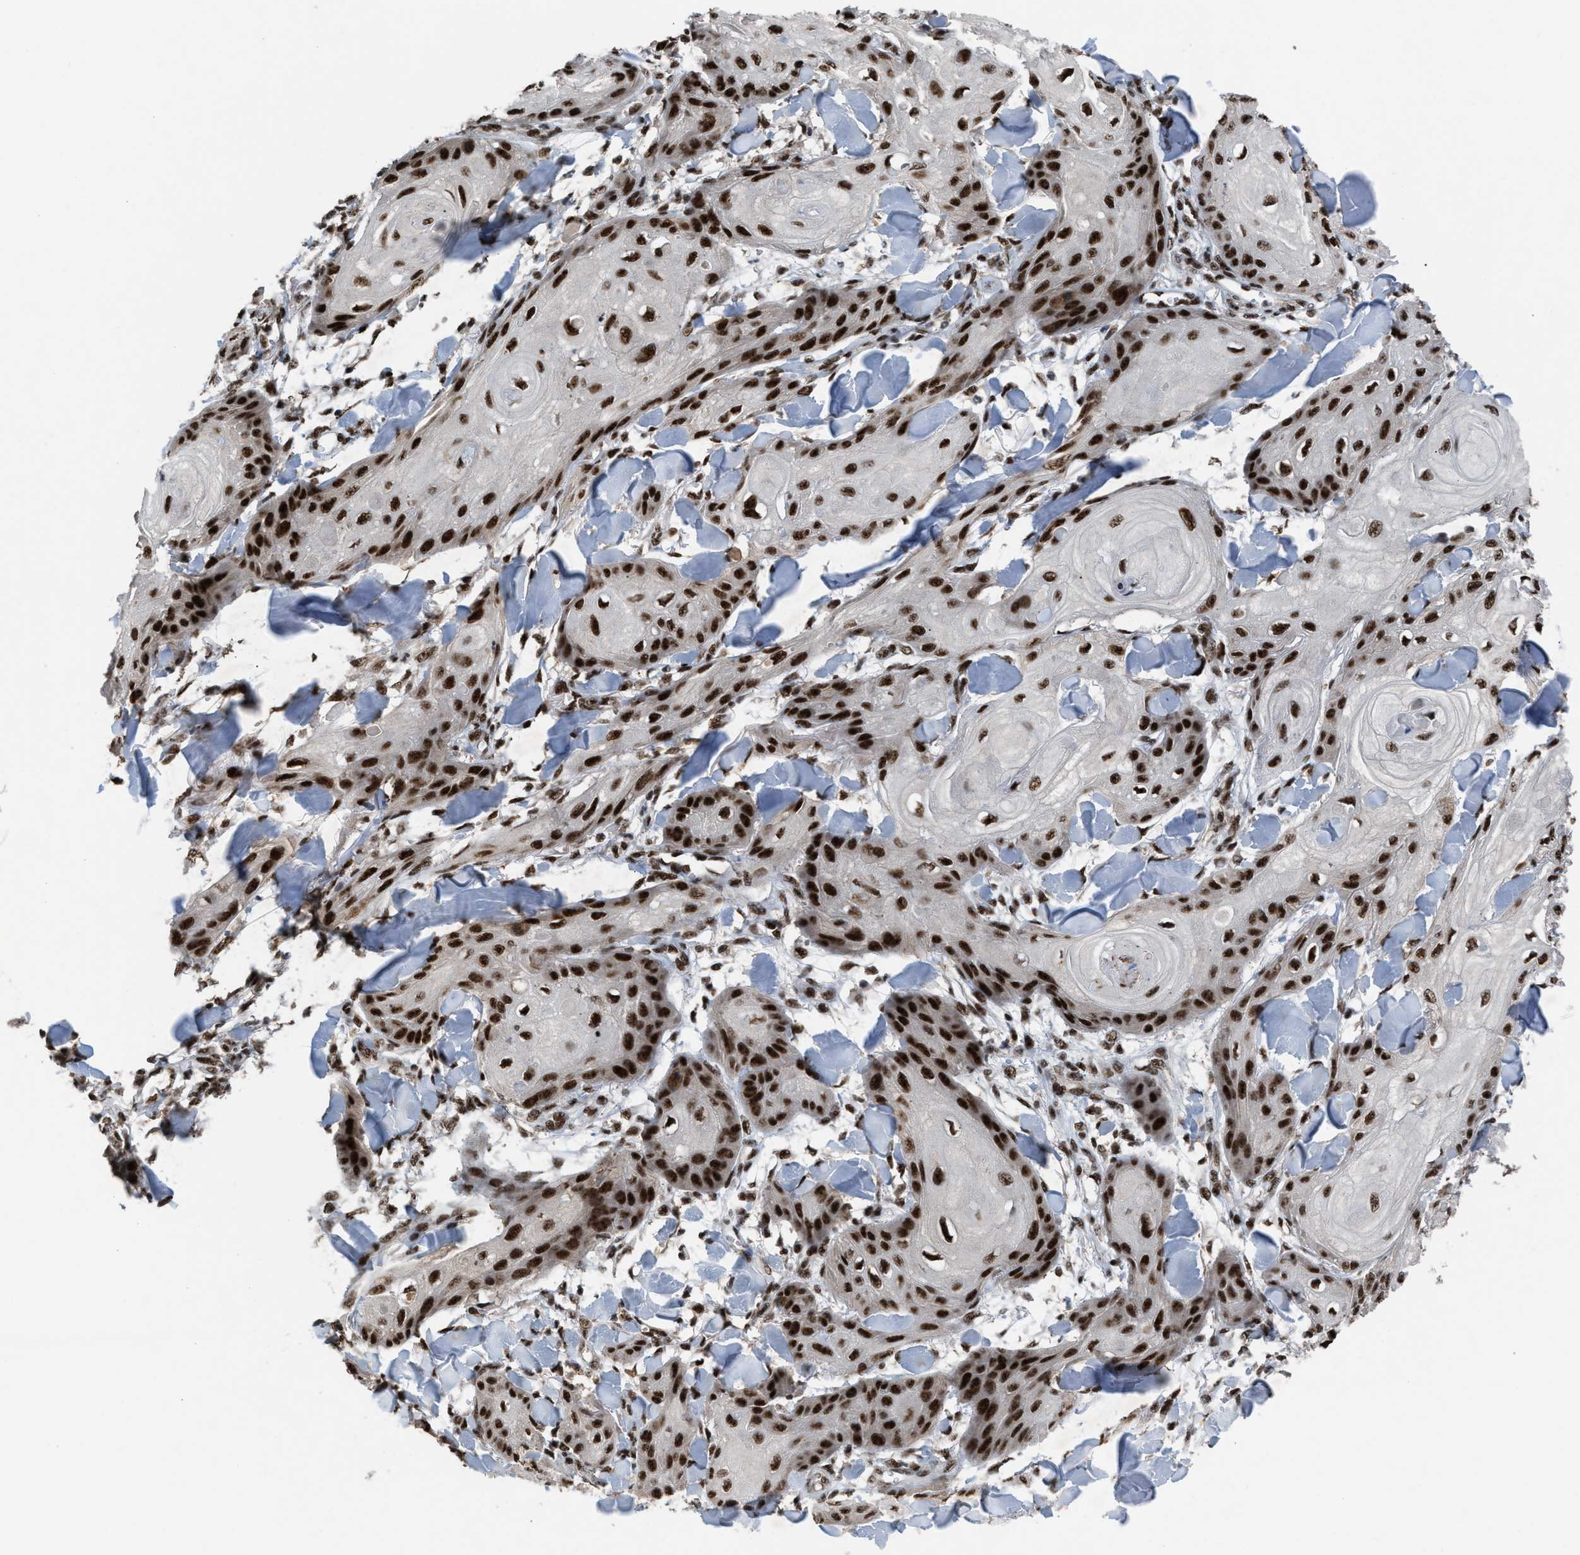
{"staining": {"intensity": "strong", "quantity": ">75%", "location": "nuclear"}, "tissue": "skin cancer", "cell_type": "Tumor cells", "image_type": "cancer", "snomed": [{"axis": "morphology", "description": "Squamous cell carcinoma, NOS"}, {"axis": "topography", "description": "Skin"}], "caption": "The histopathology image demonstrates immunohistochemical staining of skin cancer (squamous cell carcinoma). There is strong nuclear expression is seen in approximately >75% of tumor cells.", "gene": "PRPF4", "patient": {"sex": "male", "age": 74}}